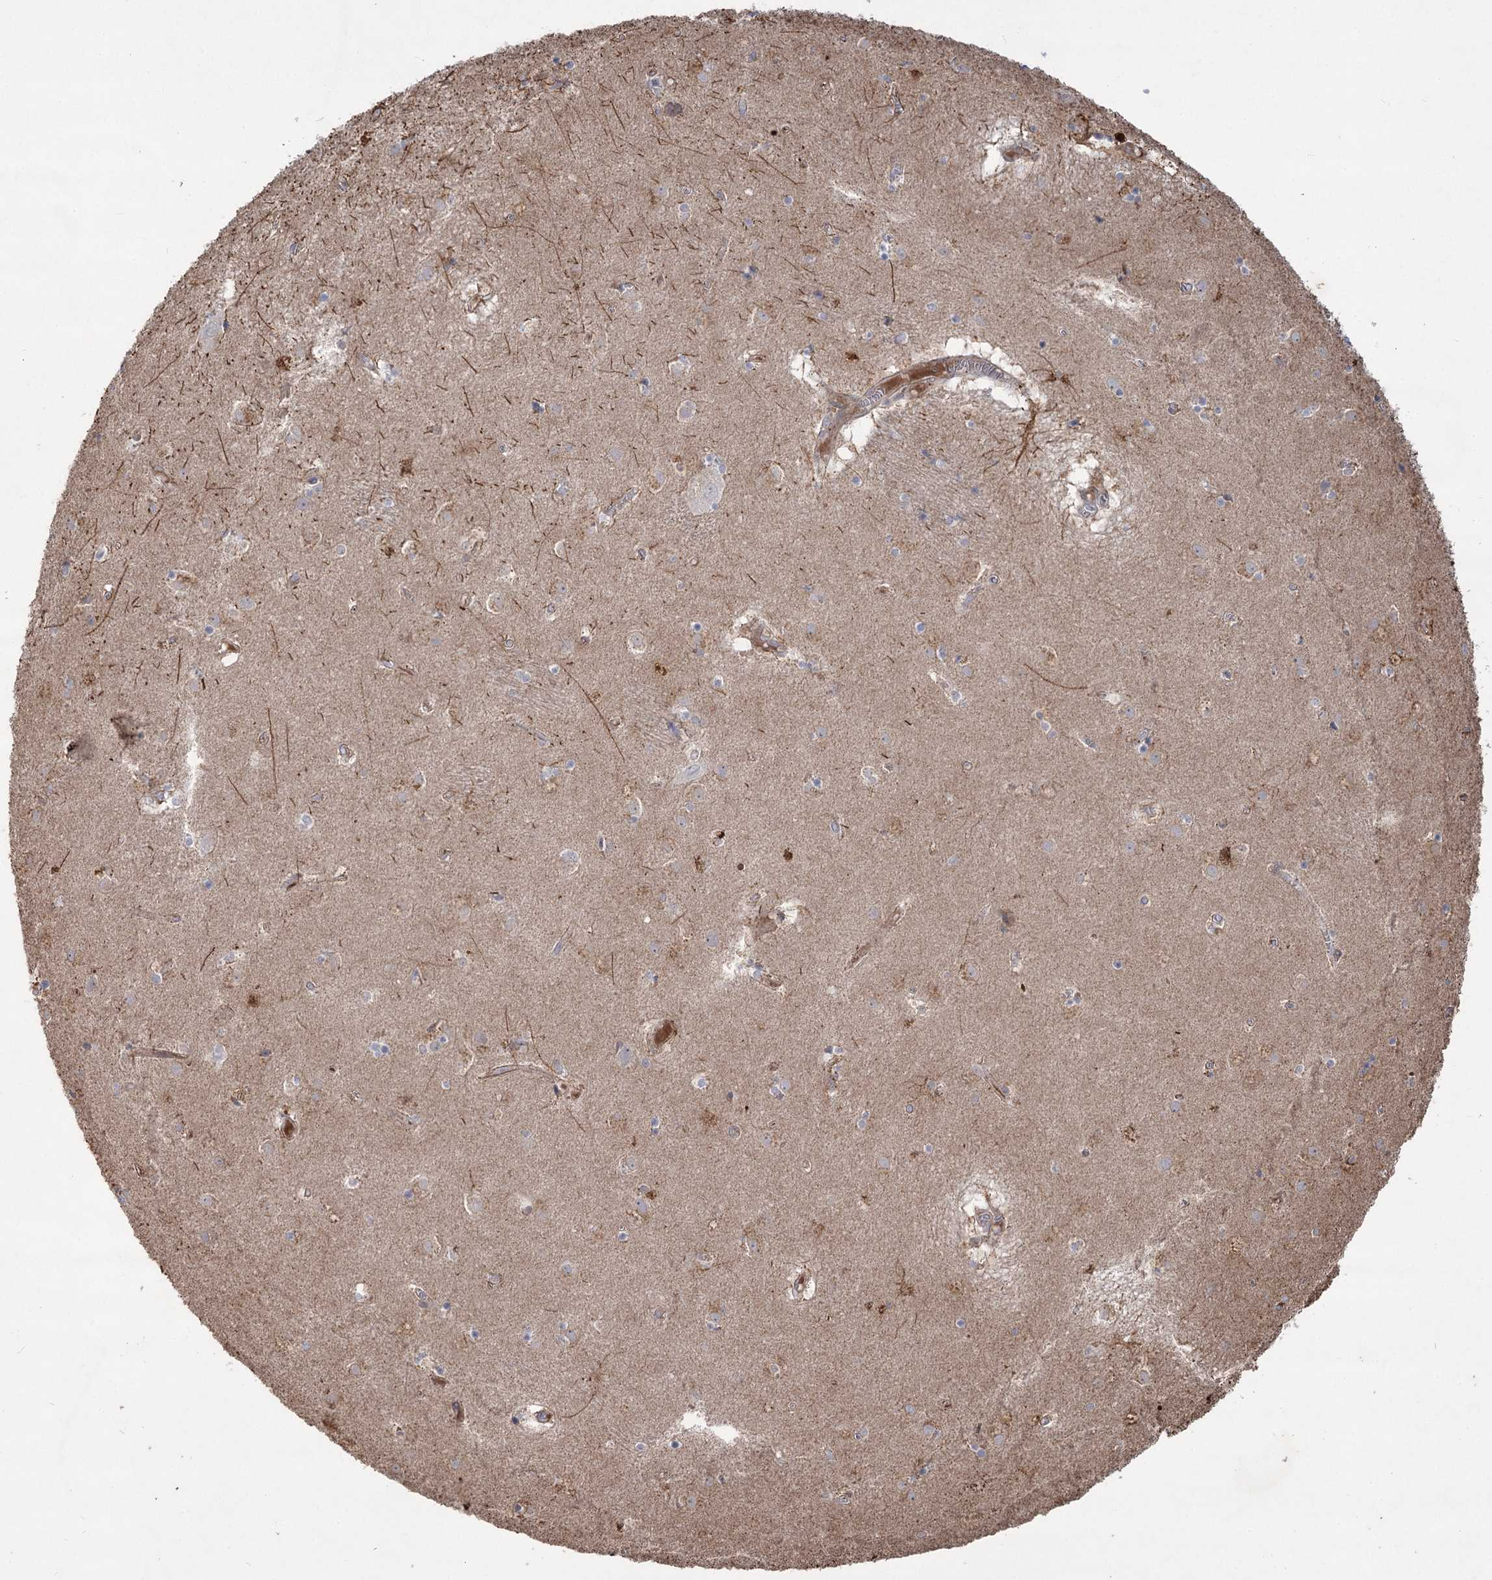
{"staining": {"intensity": "moderate", "quantity": "<25%", "location": "cytoplasmic/membranous"}, "tissue": "caudate", "cell_type": "Glial cells", "image_type": "normal", "snomed": [{"axis": "morphology", "description": "Normal tissue, NOS"}, {"axis": "topography", "description": "Lateral ventricle wall"}], "caption": "The histopathology image demonstrates staining of benign caudate, revealing moderate cytoplasmic/membranous protein expression (brown color) within glial cells. (brown staining indicates protein expression, while blue staining denotes nuclei).", "gene": "RNF24", "patient": {"sex": "male", "age": 70}}